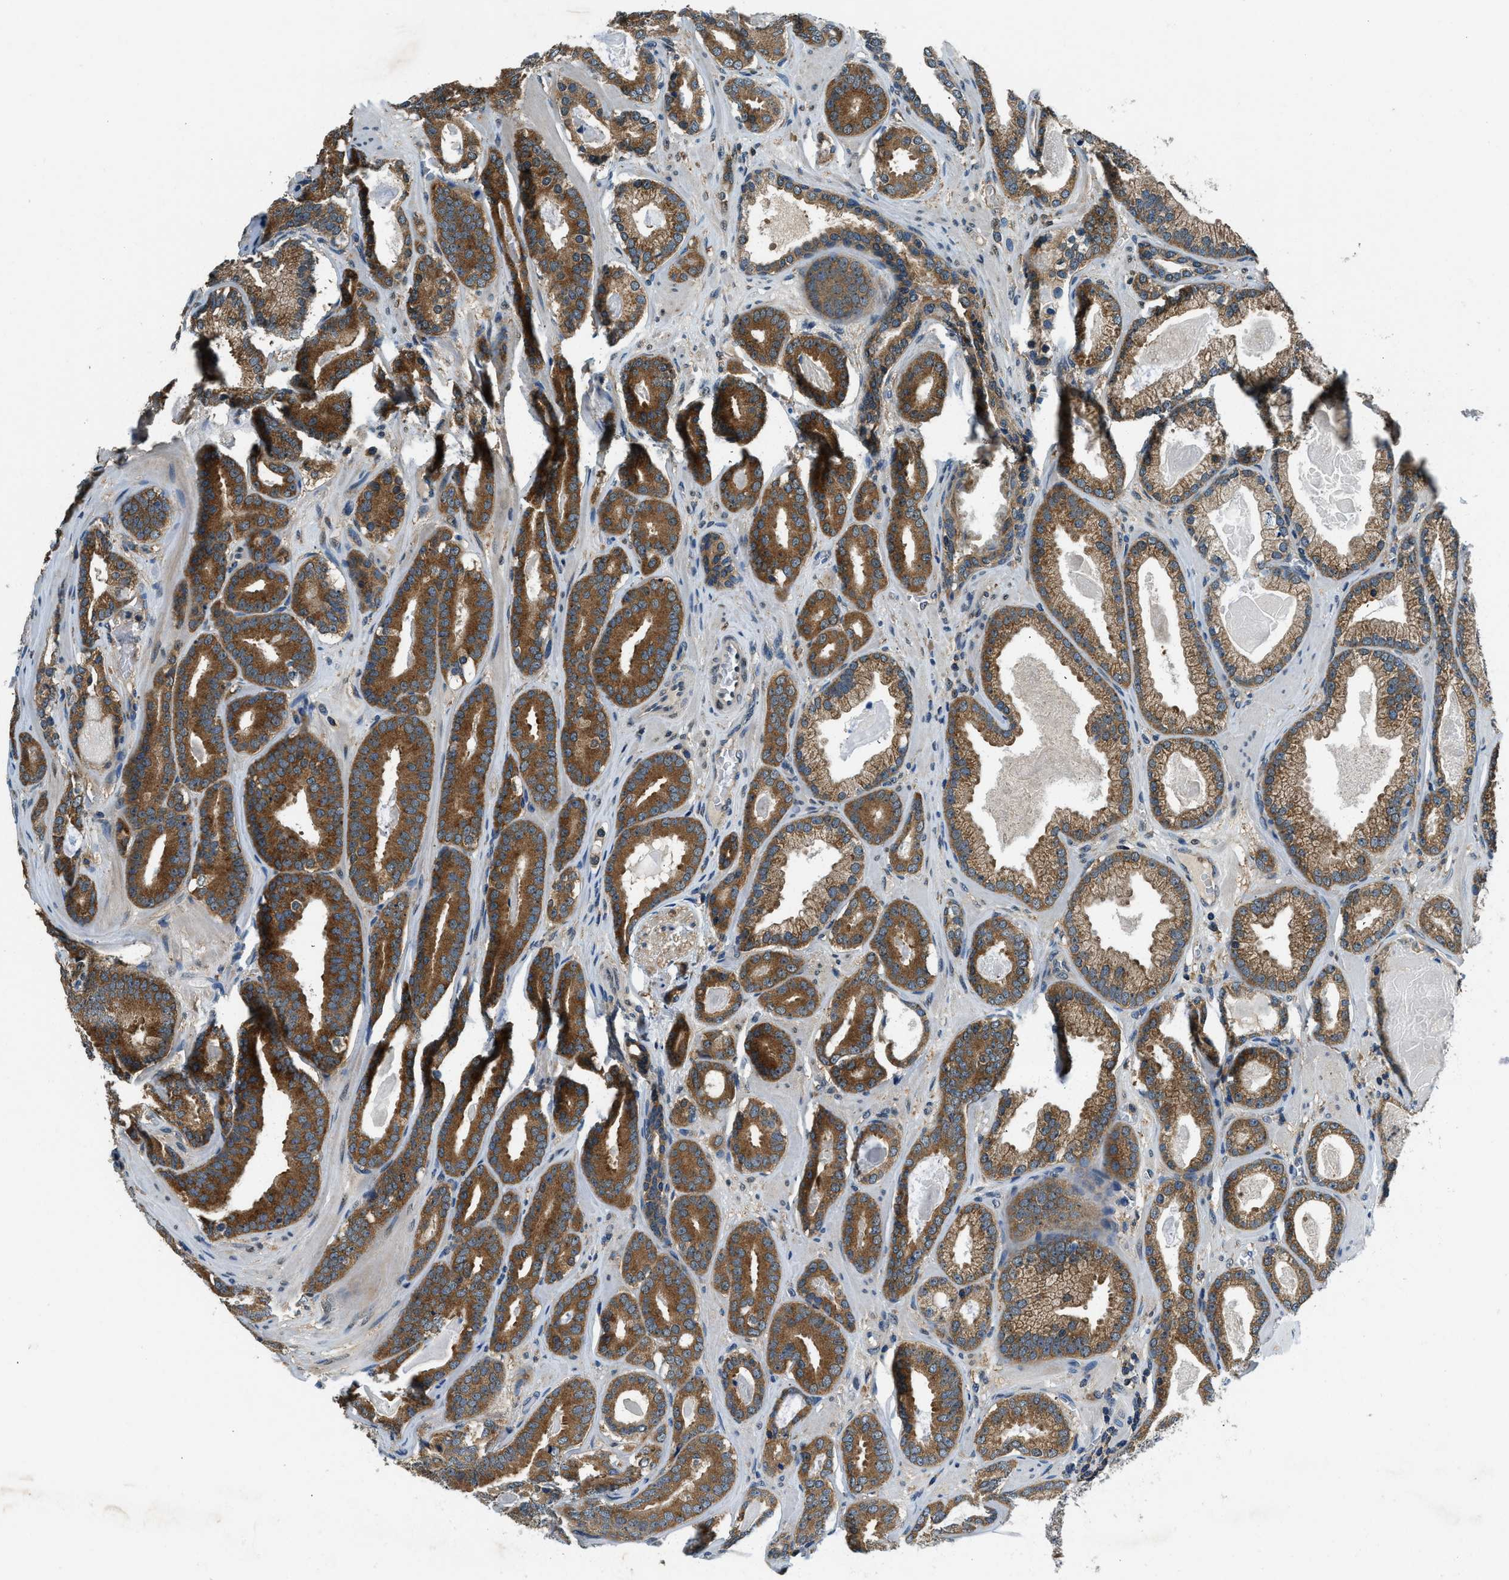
{"staining": {"intensity": "strong", "quantity": ">75%", "location": "cytoplasmic/membranous"}, "tissue": "prostate cancer", "cell_type": "Tumor cells", "image_type": "cancer", "snomed": [{"axis": "morphology", "description": "Adenocarcinoma, High grade"}, {"axis": "topography", "description": "Prostate"}], "caption": "Brown immunohistochemical staining in high-grade adenocarcinoma (prostate) exhibits strong cytoplasmic/membranous expression in about >75% of tumor cells.", "gene": "ARFGAP2", "patient": {"sex": "male", "age": 60}}